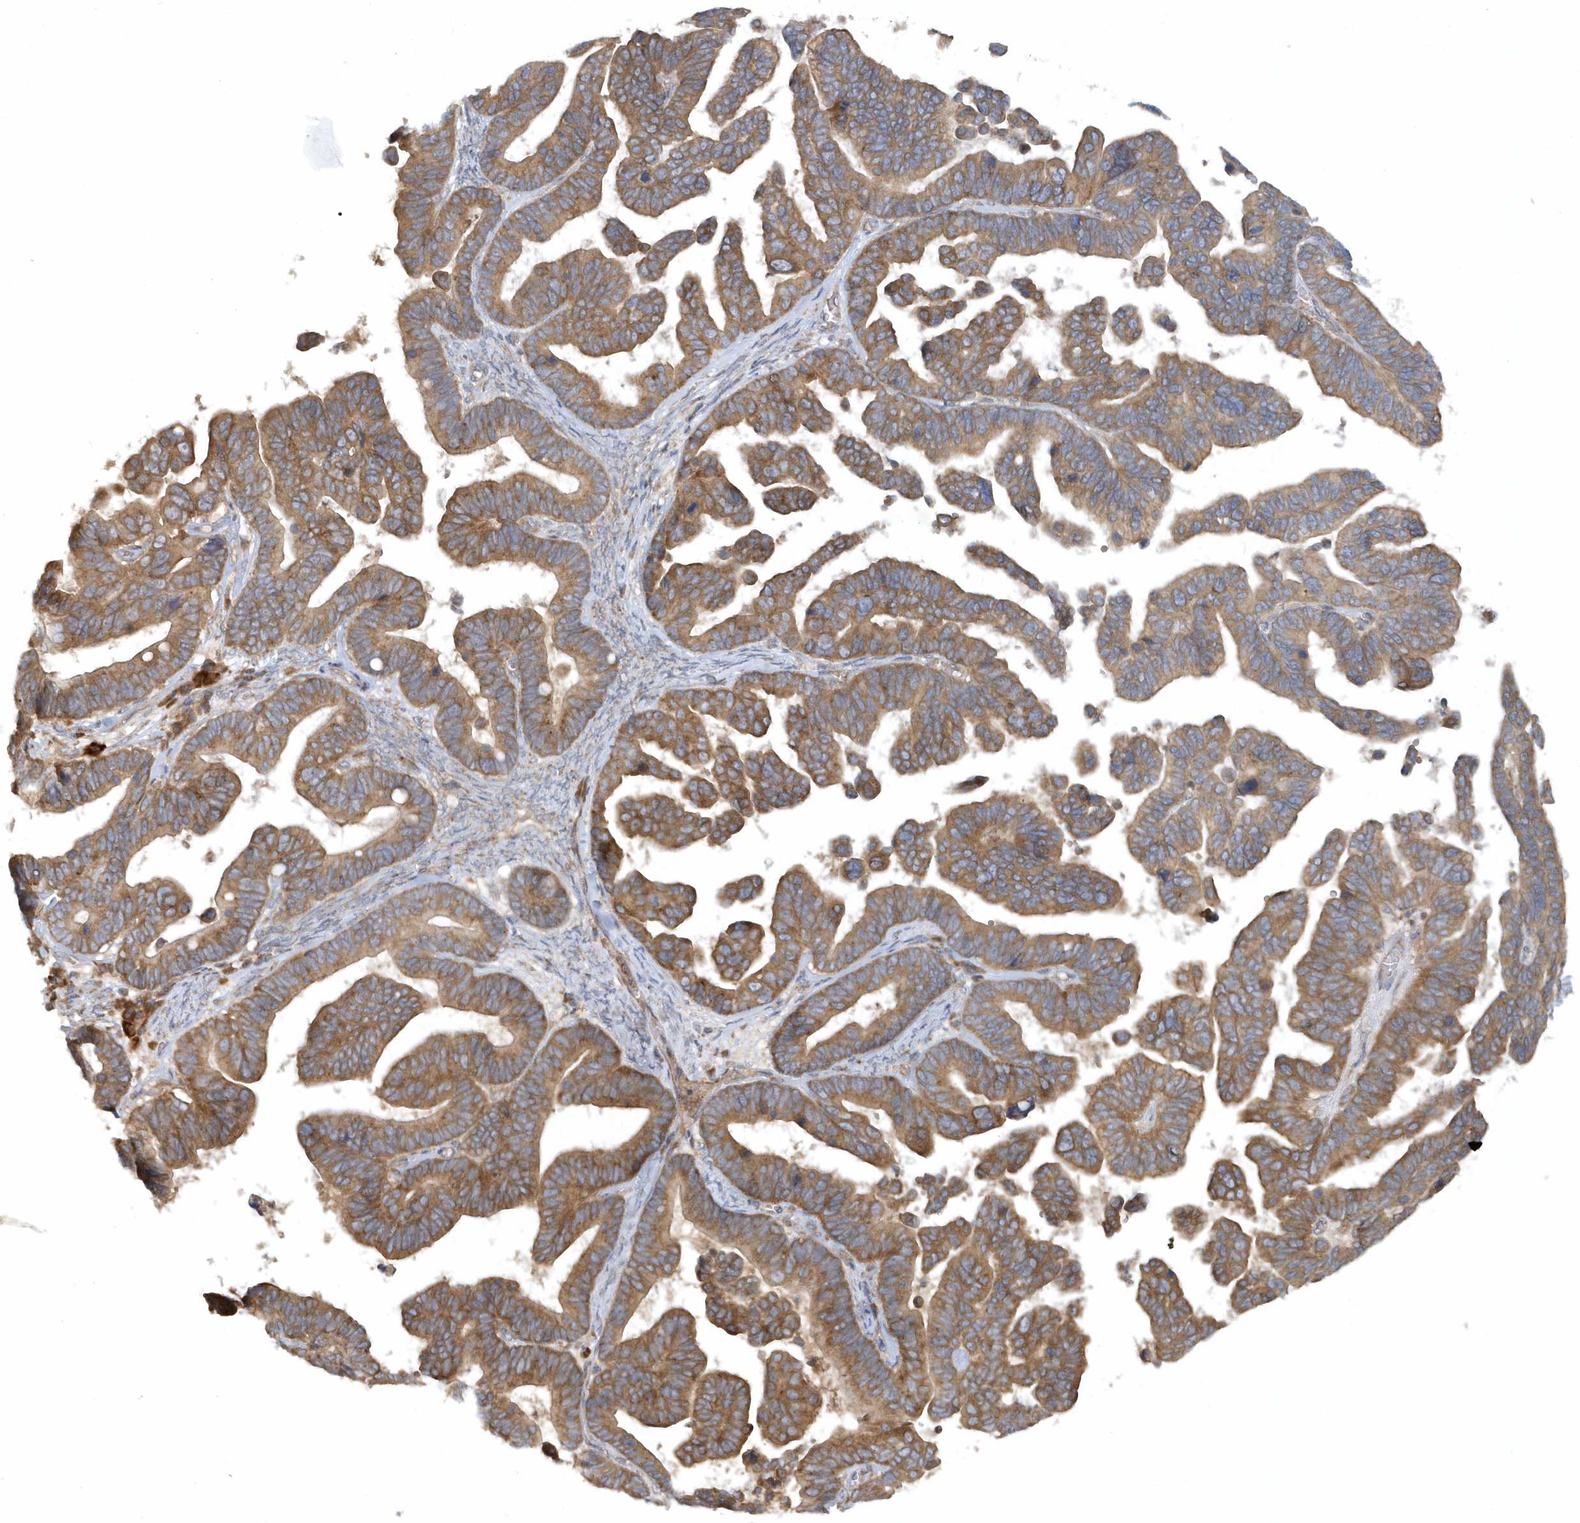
{"staining": {"intensity": "moderate", "quantity": ">75%", "location": "cytoplasmic/membranous"}, "tissue": "ovarian cancer", "cell_type": "Tumor cells", "image_type": "cancer", "snomed": [{"axis": "morphology", "description": "Cystadenocarcinoma, serous, NOS"}, {"axis": "topography", "description": "Ovary"}], "caption": "This is a micrograph of immunohistochemistry (IHC) staining of ovarian serous cystadenocarcinoma, which shows moderate expression in the cytoplasmic/membranous of tumor cells.", "gene": "CNOT10", "patient": {"sex": "female", "age": 56}}